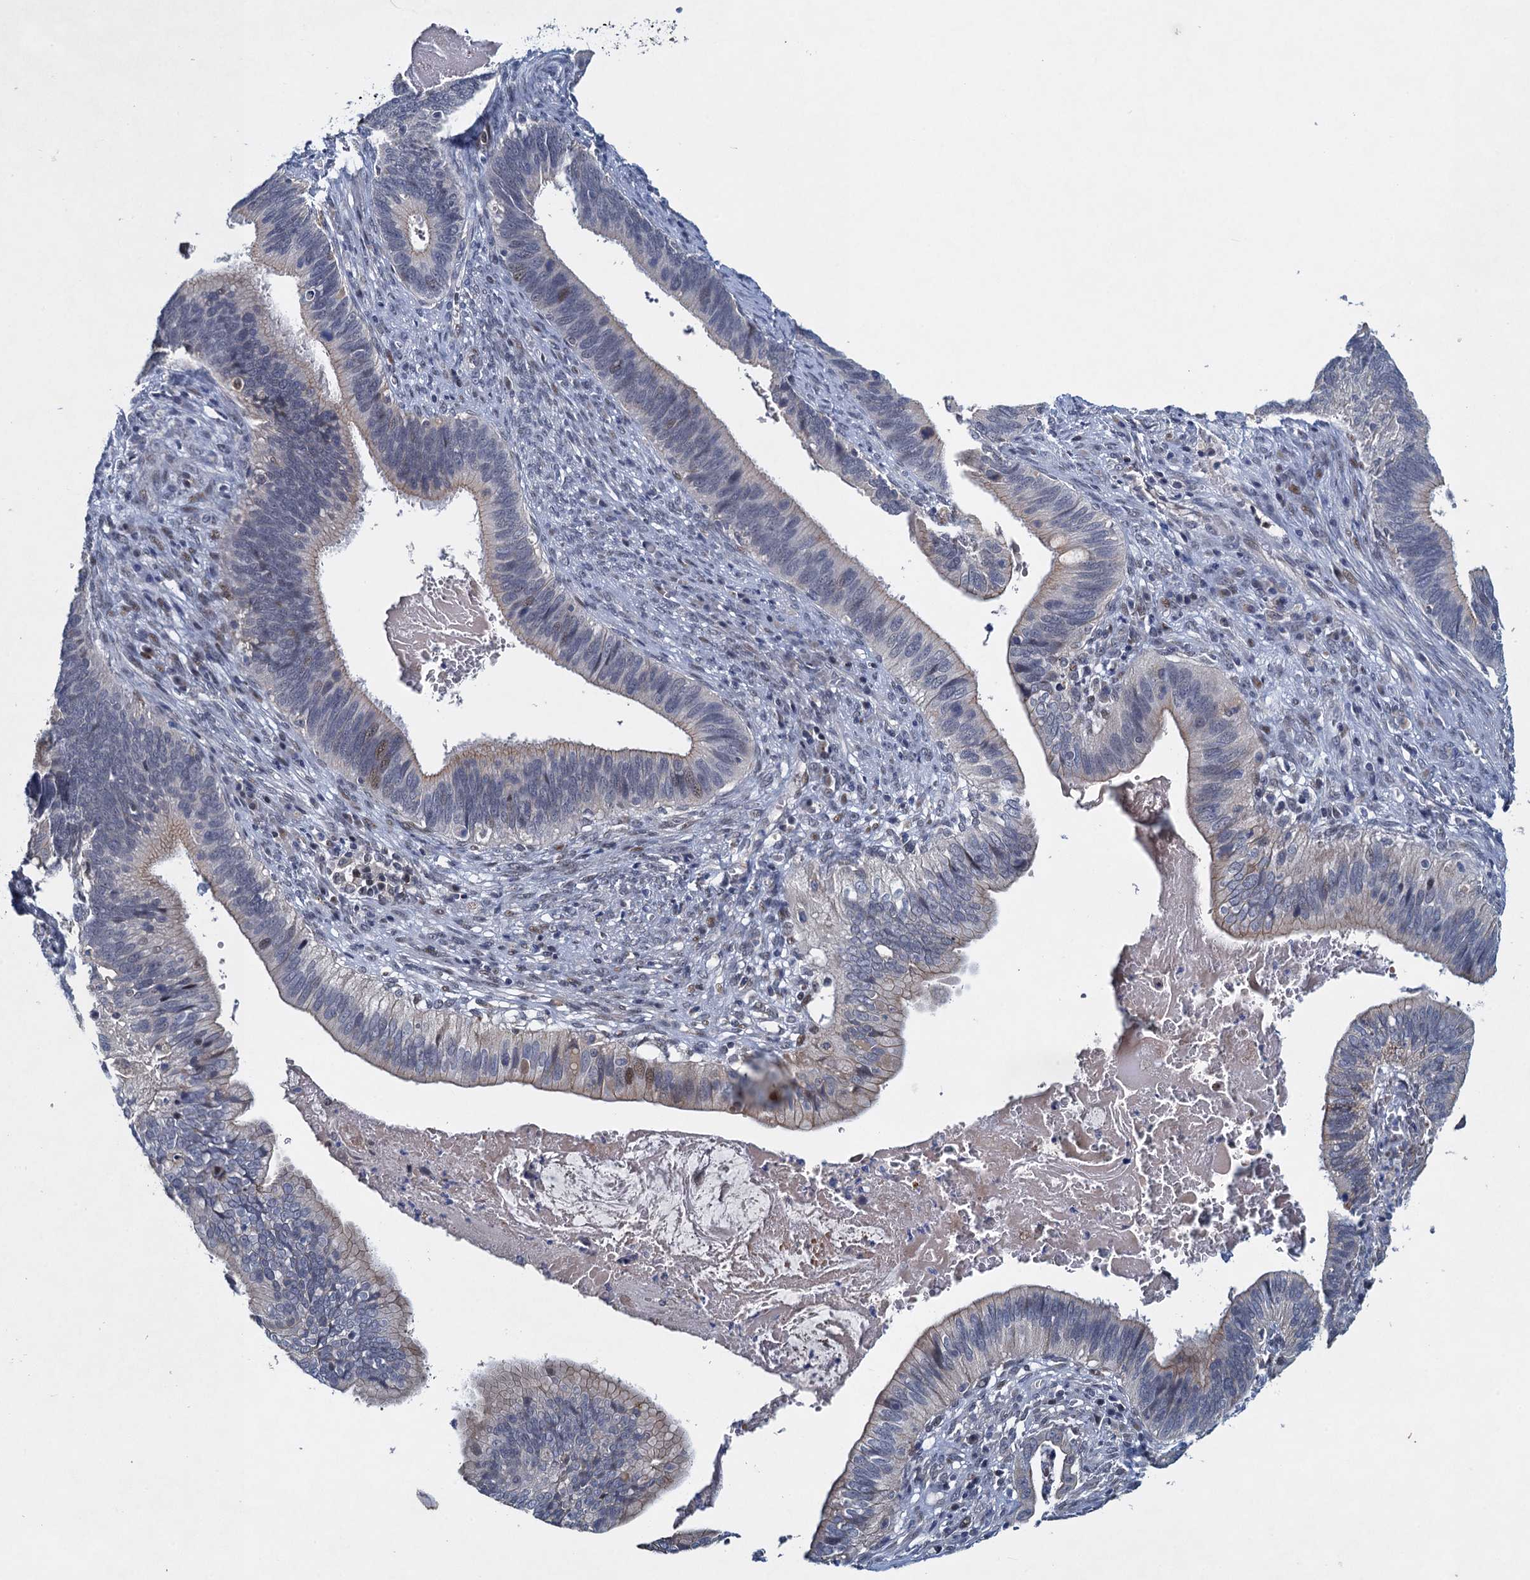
{"staining": {"intensity": "weak", "quantity": "<25%", "location": "cytoplasmic/membranous"}, "tissue": "cervical cancer", "cell_type": "Tumor cells", "image_type": "cancer", "snomed": [{"axis": "morphology", "description": "Adenocarcinoma, NOS"}, {"axis": "topography", "description": "Cervix"}], "caption": "DAB (3,3'-diaminobenzidine) immunohistochemical staining of human cervical cancer (adenocarcinoma) shows no significant positivity in tumor cells. (DAB IHC visualized using brightfield microscopy, high magnification).", "gene": "ATOSA", "patient": {"sex": "female", "age": 42}}